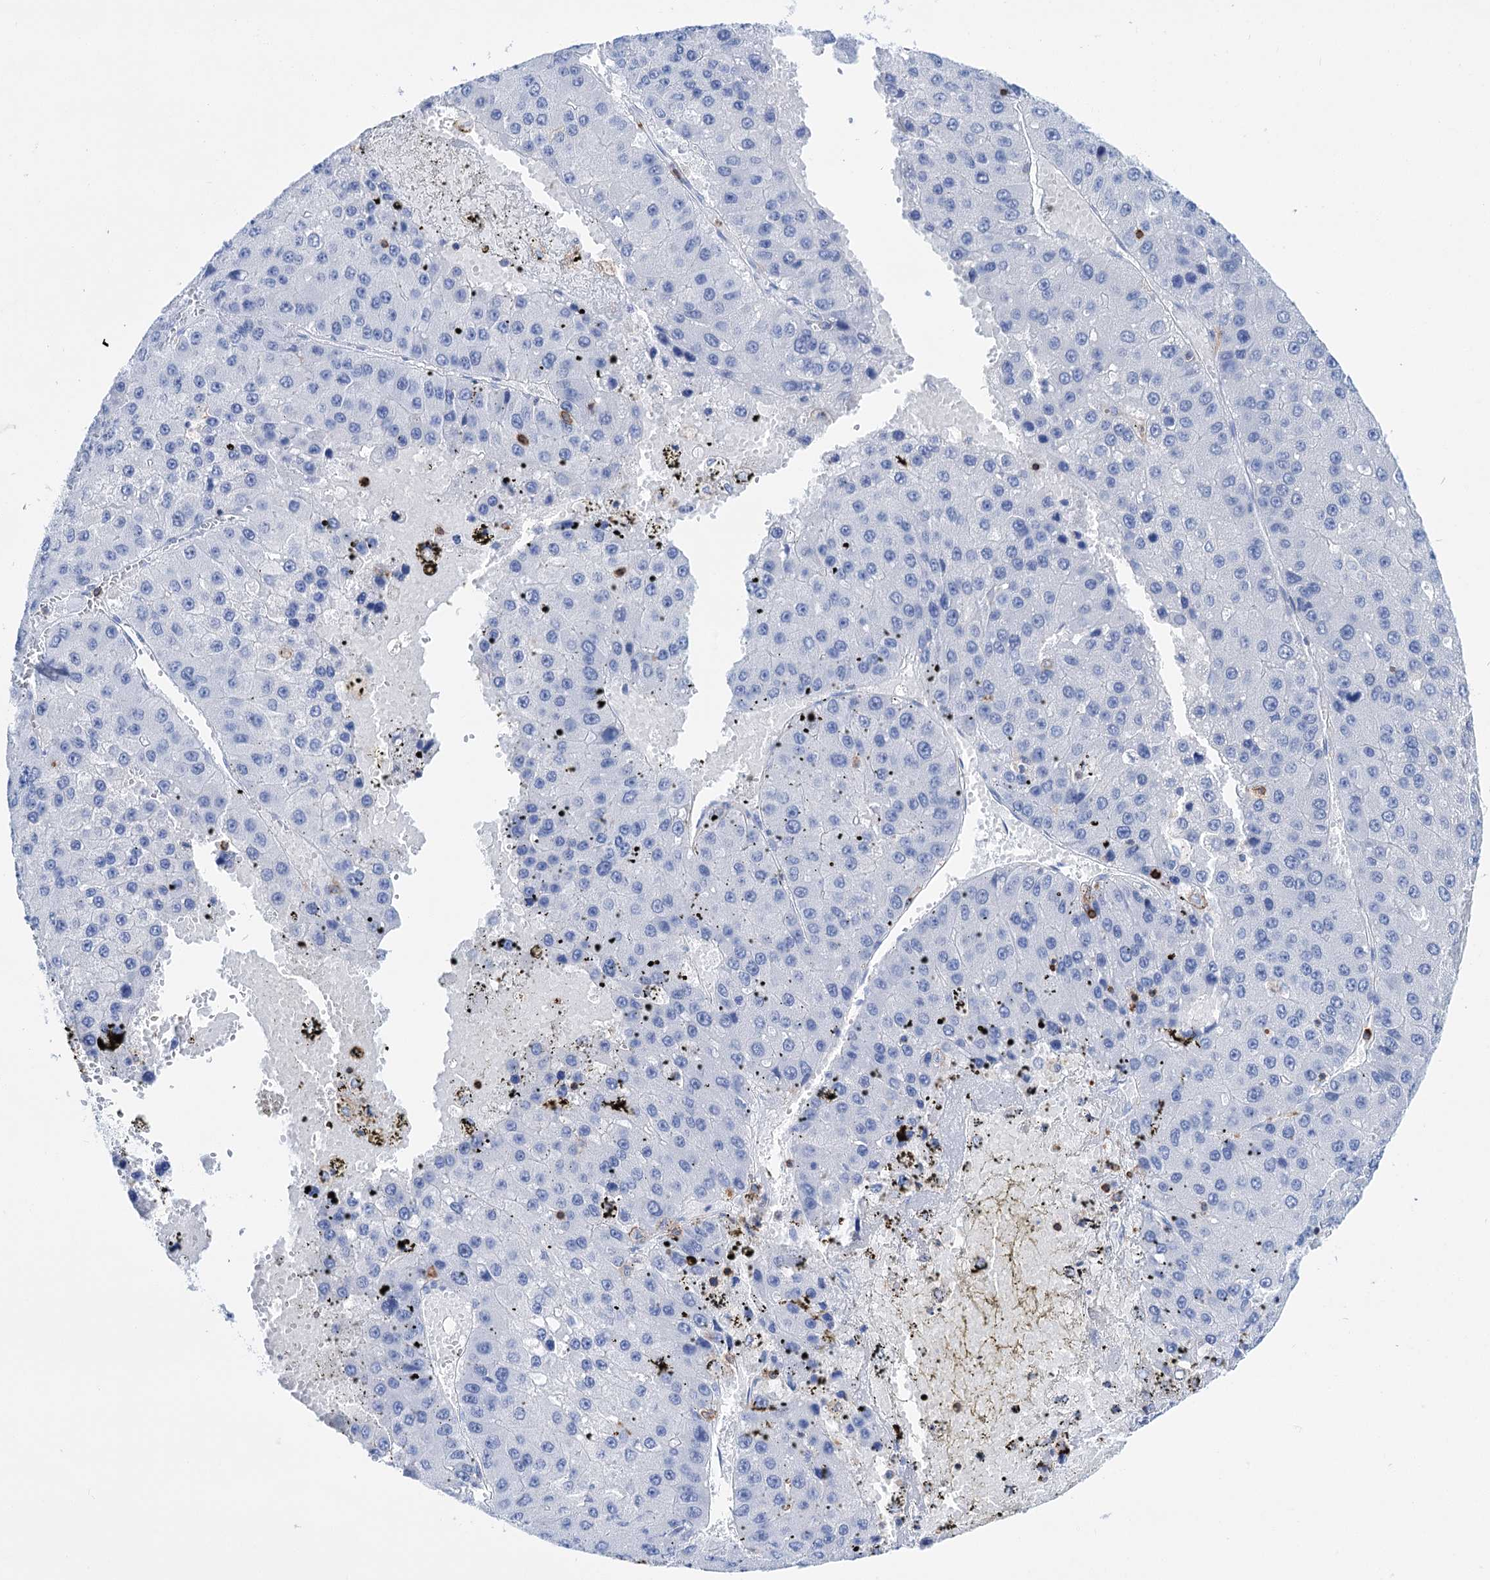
{"staining": {"intensity": "negative", "quantity": "none", "location": "none"}, "tissue": "liver cancer", "cell_type": "Tumor cells", "image_type": "cancer", "snomed": [{"axis": "morphology", "description": "Carcinoma, Hepatocellular, NOS"}, {"axis": "topography", "description": "Liver"}], "caption": "Image shows no significant protein expression in tumor cells of liver cancer (hepatocellular carcinoma). (IHC, brightfield microscopy, high magnification).", "gene": "DEF6", "patient": {"sex": "female", "age": 73}}